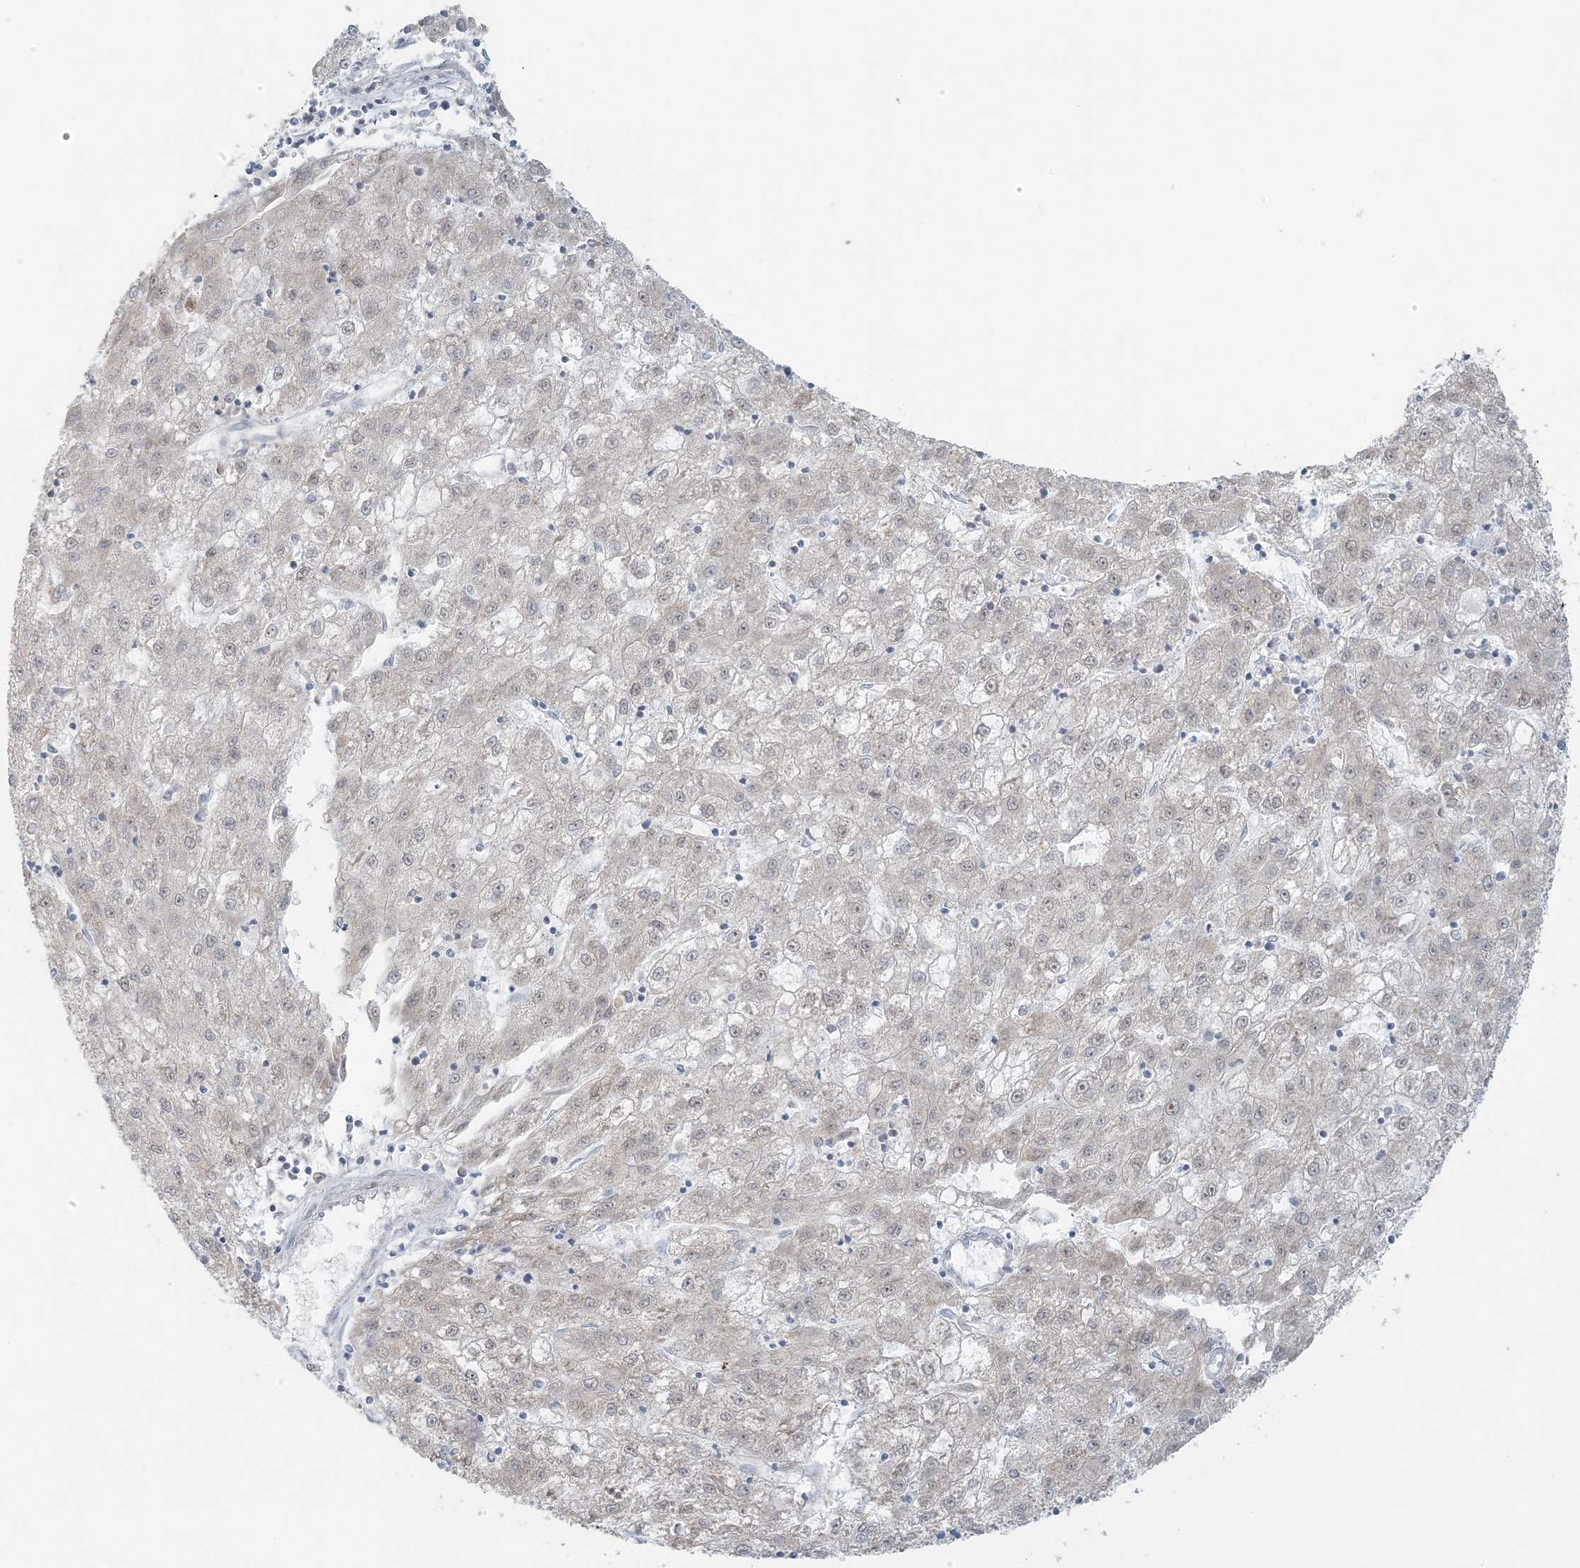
{"staining": {"intensity": "negative", "quantity": "none", "location": "none"}, "tissue": "liver cancer", "cell_type": "Tumor cells", "image_type": "cancer", "snomed": [{"axis": "morphology", "description": "Carcinoma, Hepatocellular, NOS"}, {"axis": "topography", "description": "Liver"}], "caption": "Liver hepatocellular carcinoma was stained to show a protein in brown. There is no significant expression in tumor cells. (DAB (3,3'-diaminobenzidine) IHC with hematoxylin counter stain).", "gene": "EEFSEC", "patient": {"sex": "male", "age": 72}}